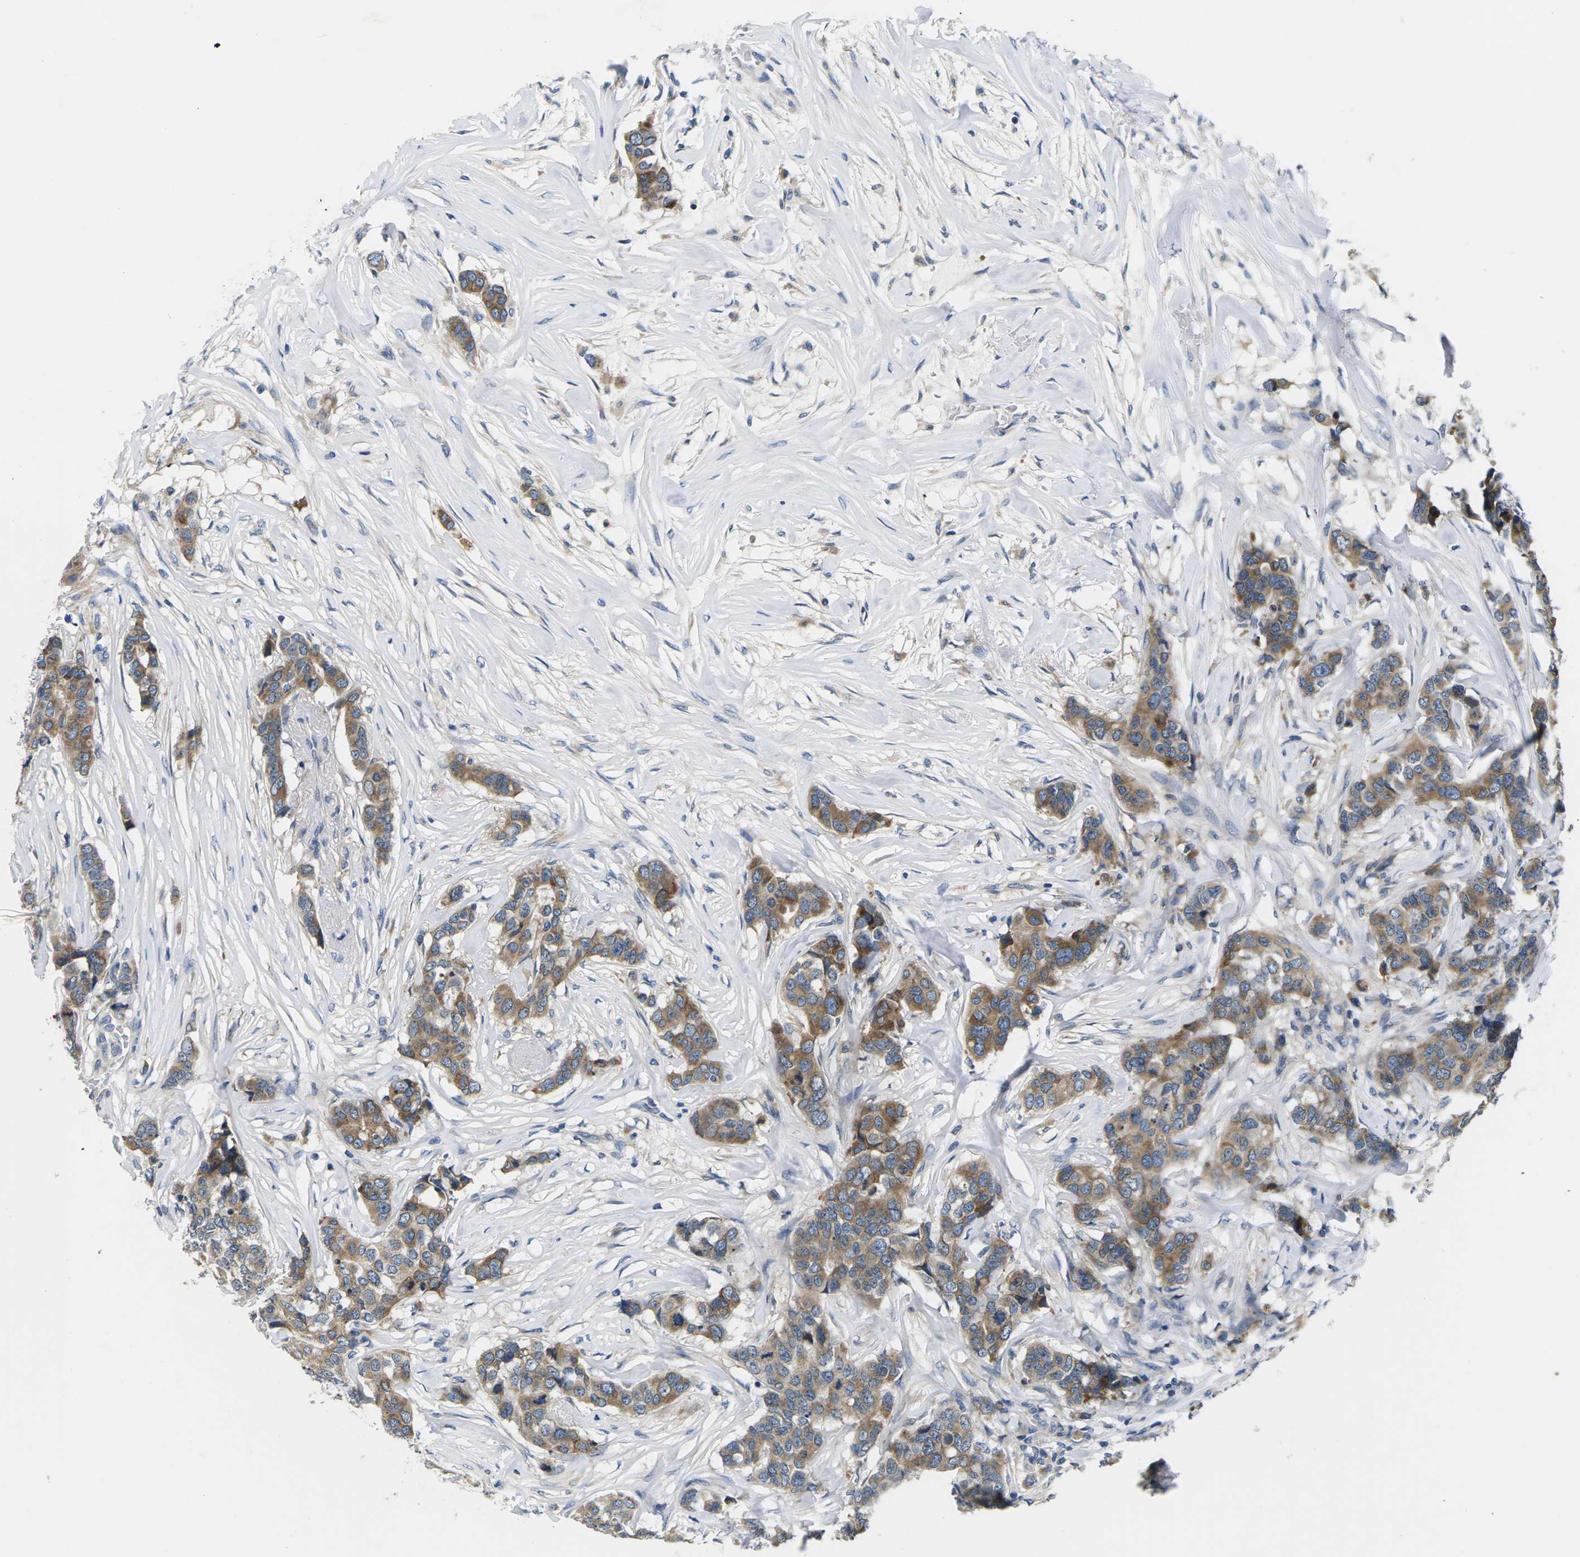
{"staining": {"intensity": "moderate", "quantity": ">75%", "location": "cytoplasmic/membranous"}, "tissue": "breast cancer", "cell_type": "Tumor cells", "image_type": "cancer", "snomed": [{"axis": "morphology", "description": "Lobular carcinoma"}, {"axis": "topography", "description": "Breast"}], "caption": "Human lobular carcinoma (breast) stained for a protein (brown) reveals moderate cytoplasmic/membranous positive staining in about >75% of tumor cells.", "gene": "ERGIC3", "patient": {"sex": "female", "age": 59}}